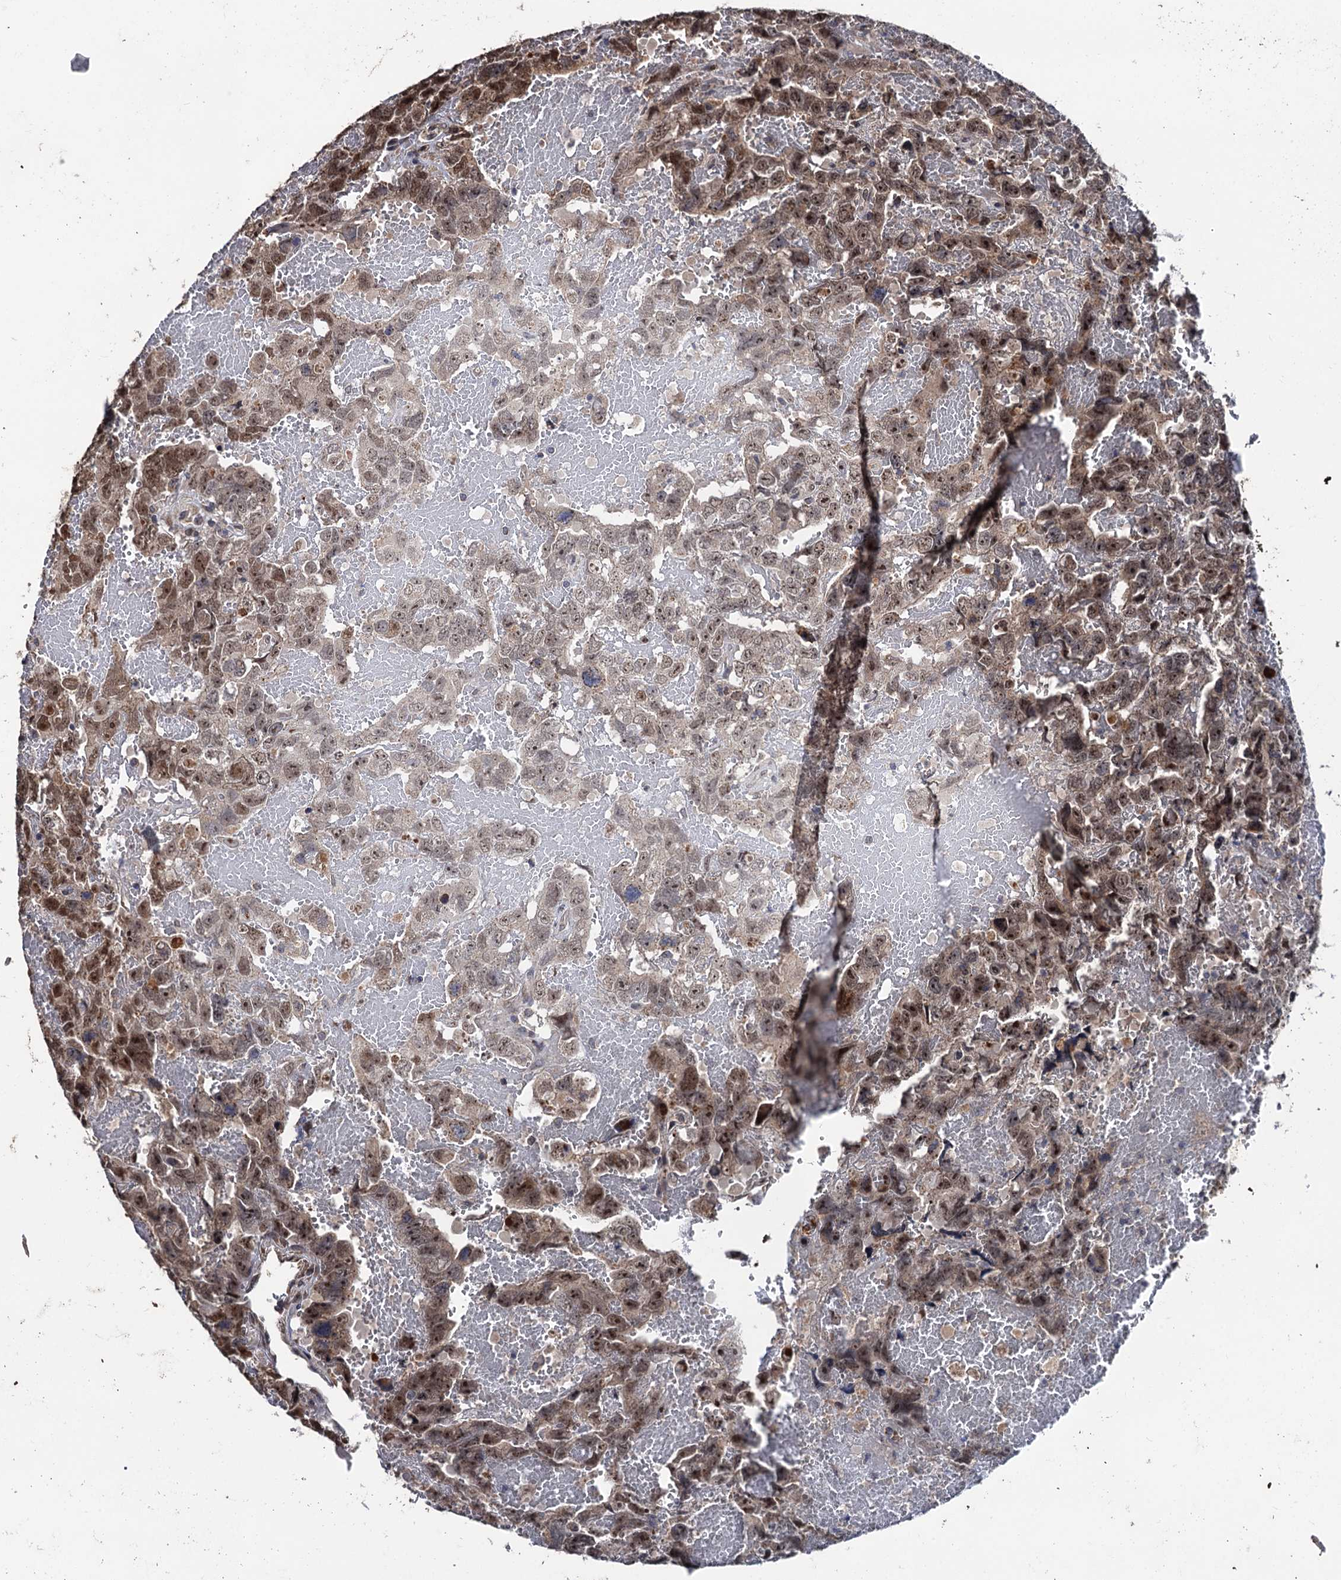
{"staining": {"intensity": "moderate", "quantity": ">75%", "location": "nuclear"}, "tissue": "testis cancer", "cell_type": "Tumor cells", "image_type": "cancer", "snomed": [{"axis": "morphology", "description": "Carcinoma, Embryonal, NOS"}, {"axis": "topography", "description": "Testis"}], "caption": "This is a photomicrograph of immunohistochemistry staining of embryonal carcinoma (testis), which shows moderate positivity in the nuclear of tumor cells.", "gene": "LRRC63", "patient": {"sex": "male", "age": 45}}